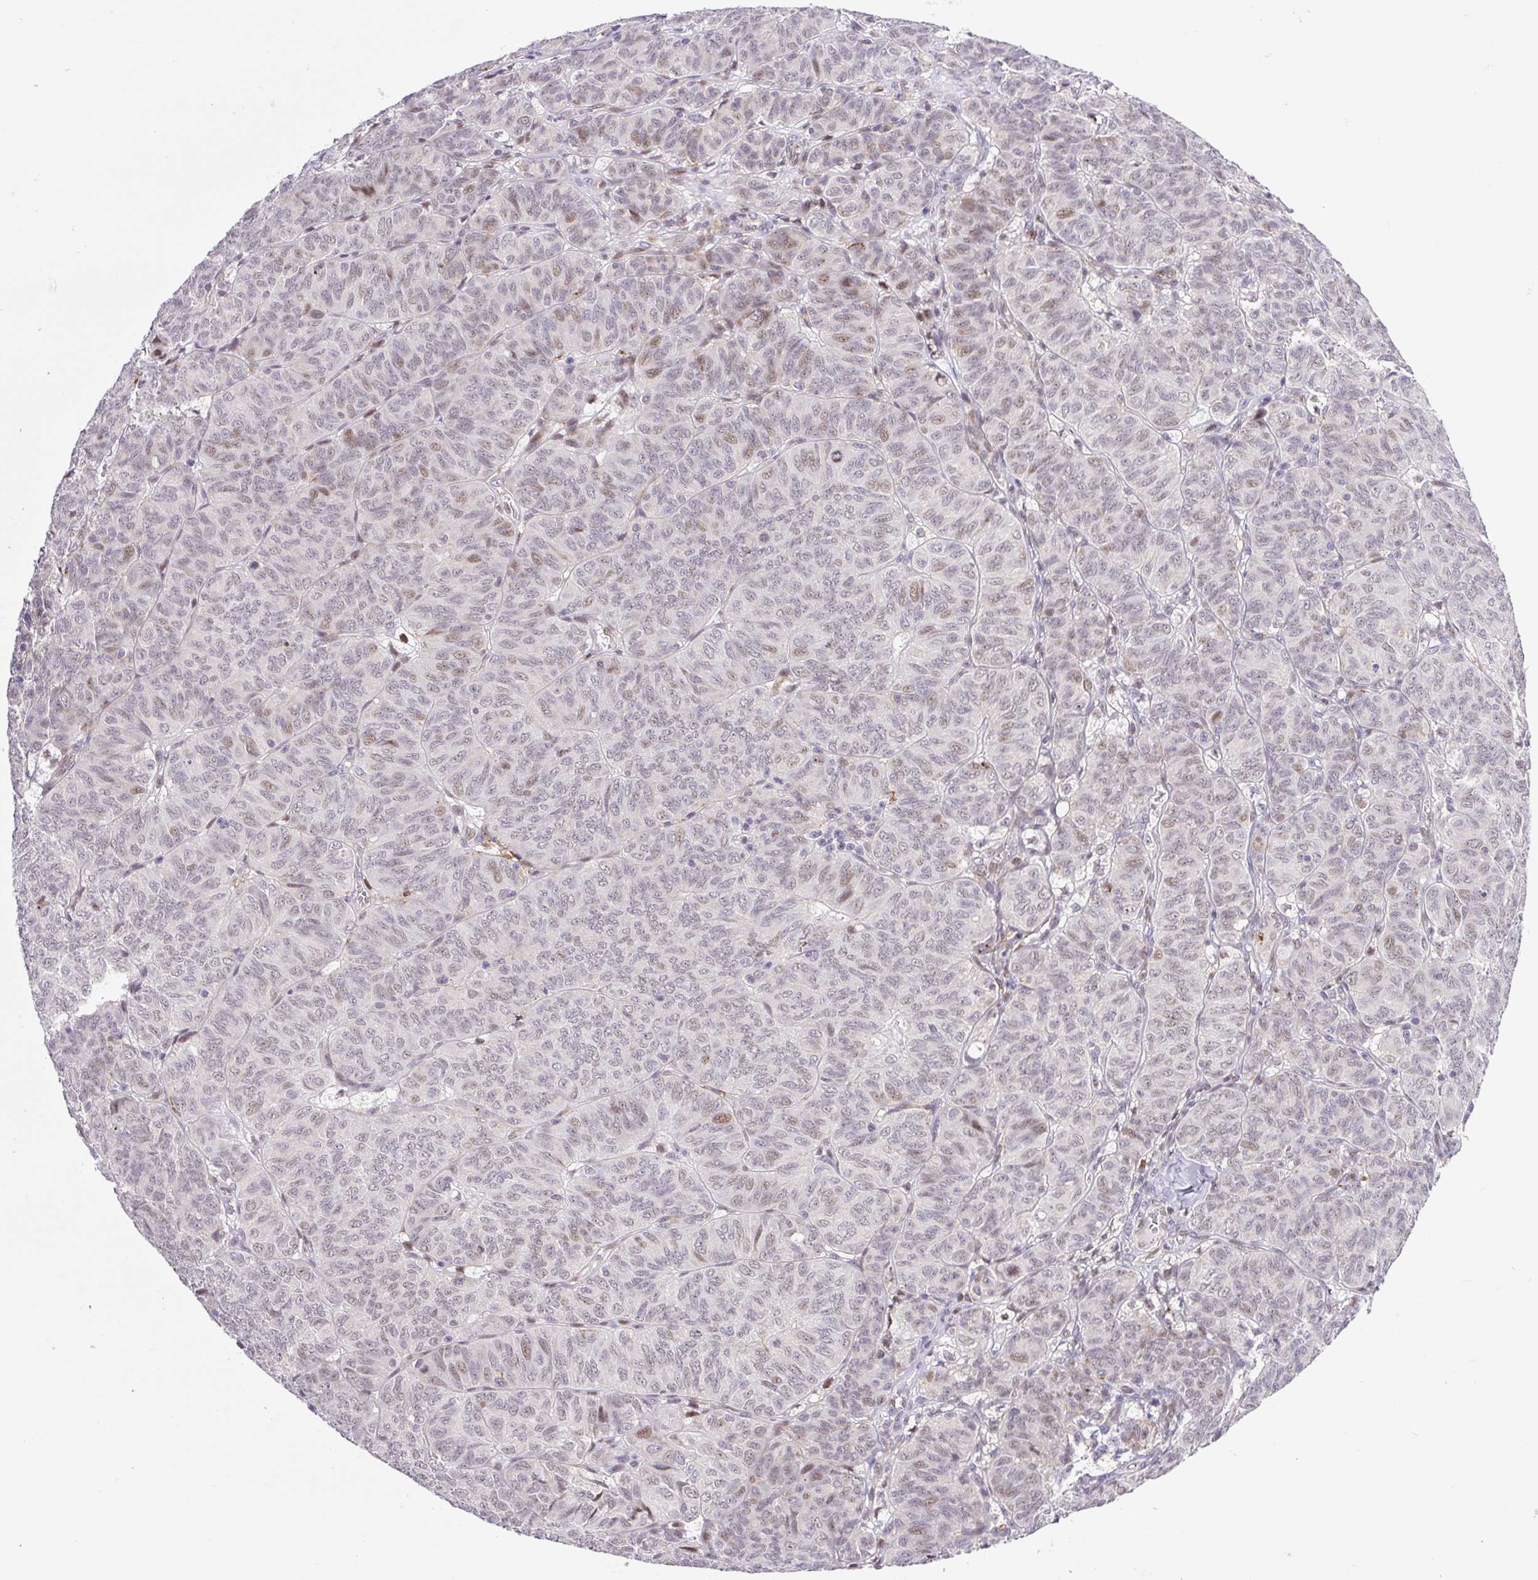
{"staining": {"intensity": "weak", "quantity": "25%-75%", "location": "nuclear"}, "tissue": "ovarian cancer", "cell_type": "Tumor cells", "image_type": "cancer", "snomed": [{"axis": "morphology", "description": "Carcinoma, endometroid"}, {"axis": "topography", "description": "Ovary"}], "caption": "Tumor cells reveal low levels of weak nuclear expression in approximately 25%-75% of cells in human endometroid carcinoma (ovarian).", "gene": "ERG", "patient": {"sex": "female", "age": 80}}